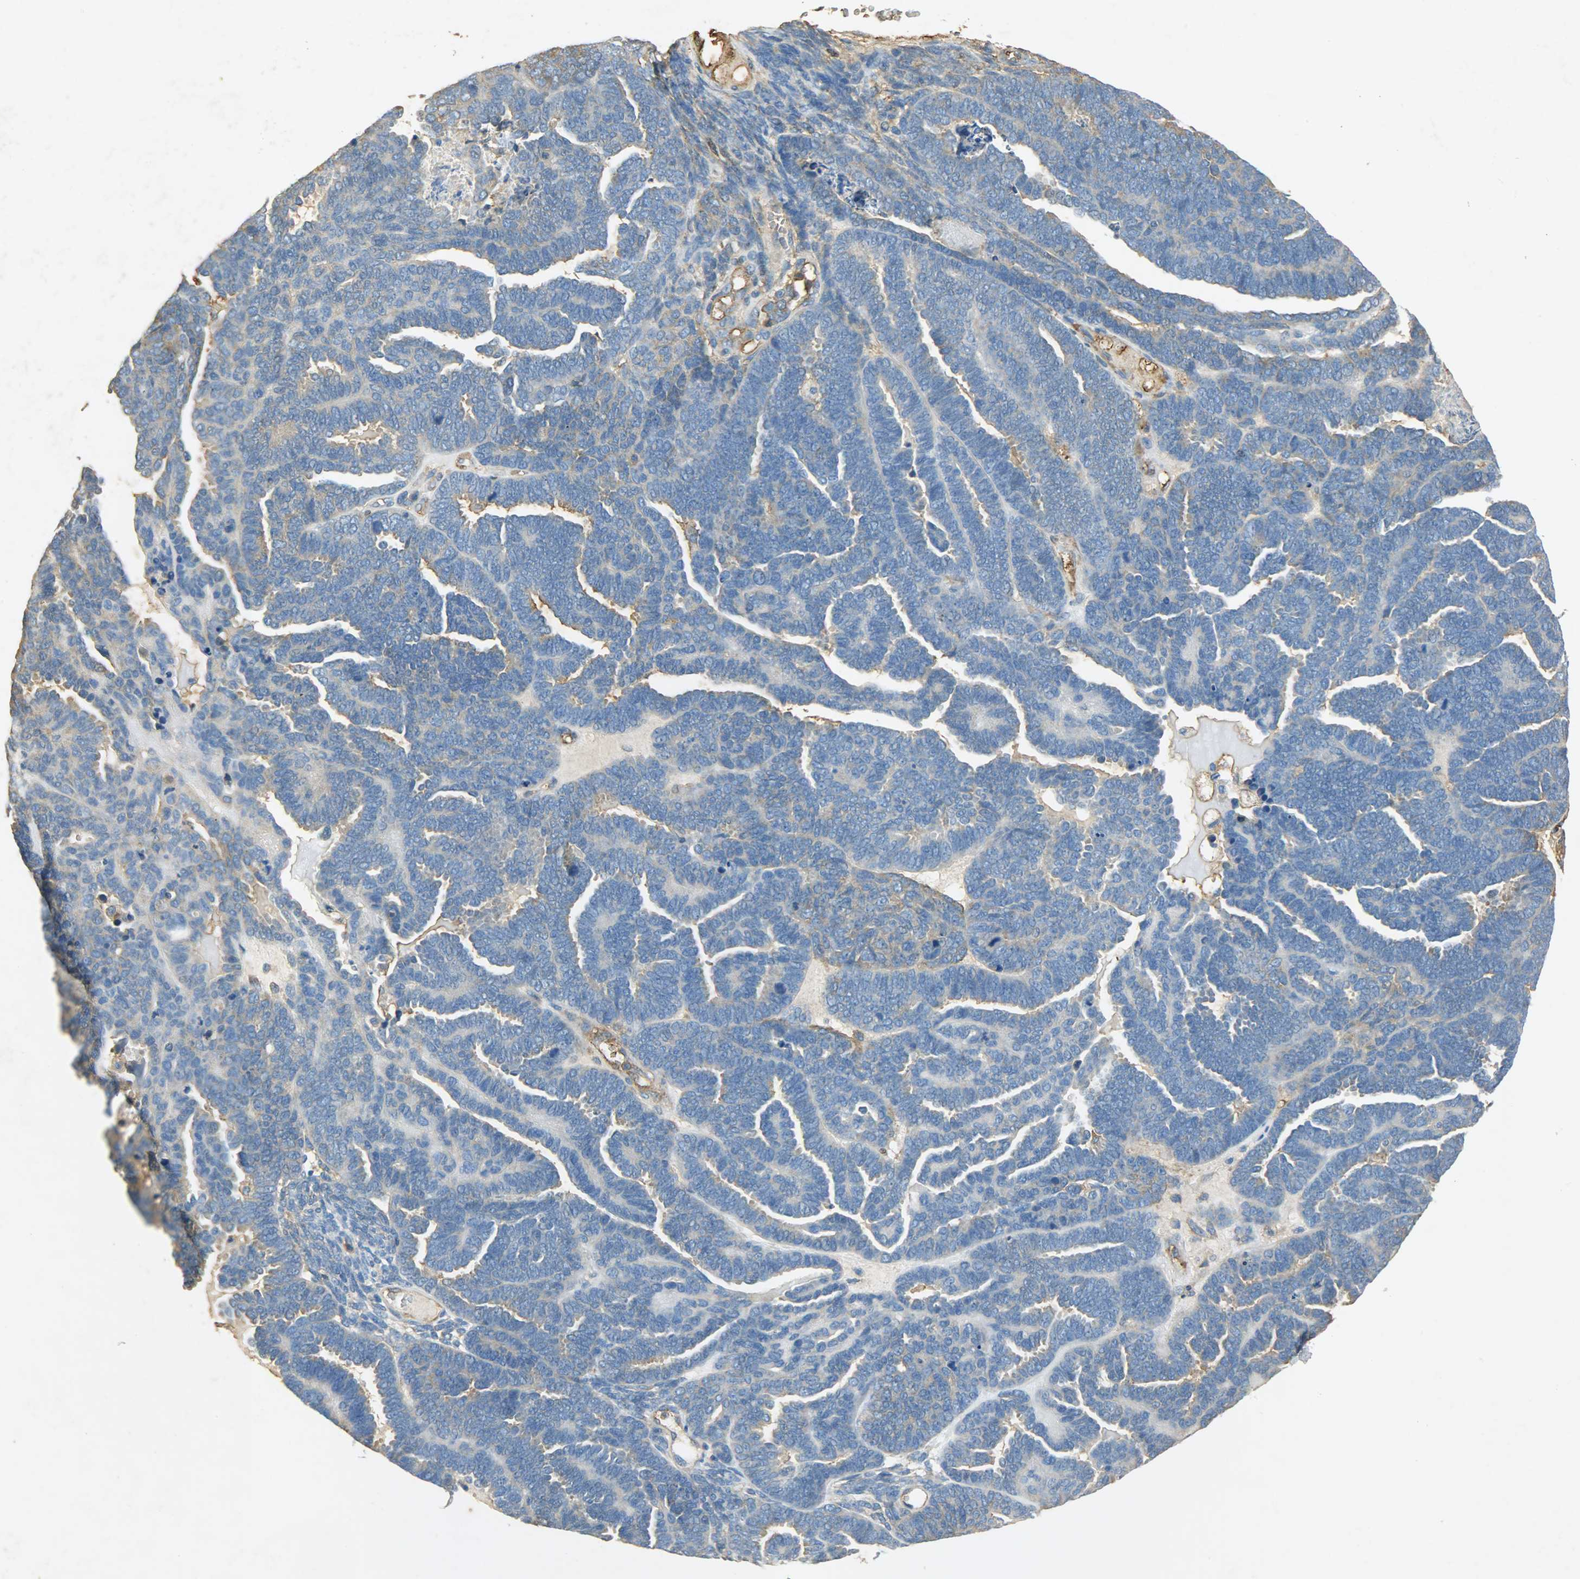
{"staining": {"intensity": "weak", "quantity": "<25%", "location": "cytoplasmic/membranous"}, "tissue": "endometrial cancer", "cell_type": "Tumor cells", "image_type": "cancer", "snomed": [{"axis": "morphology", "description": "Neoplasm, malignant, NOS"}, {"axis": "topography", "description": "Endometrium"}], "caption": "High power microscopy histopathology image of an IHC photomicrograph of endometrial cancer (neoplasm (malignant)), revealing no significant positivity in tumor cells.", "gene": "ANXA6", "patient": {"sex": "female", "age": 74}}